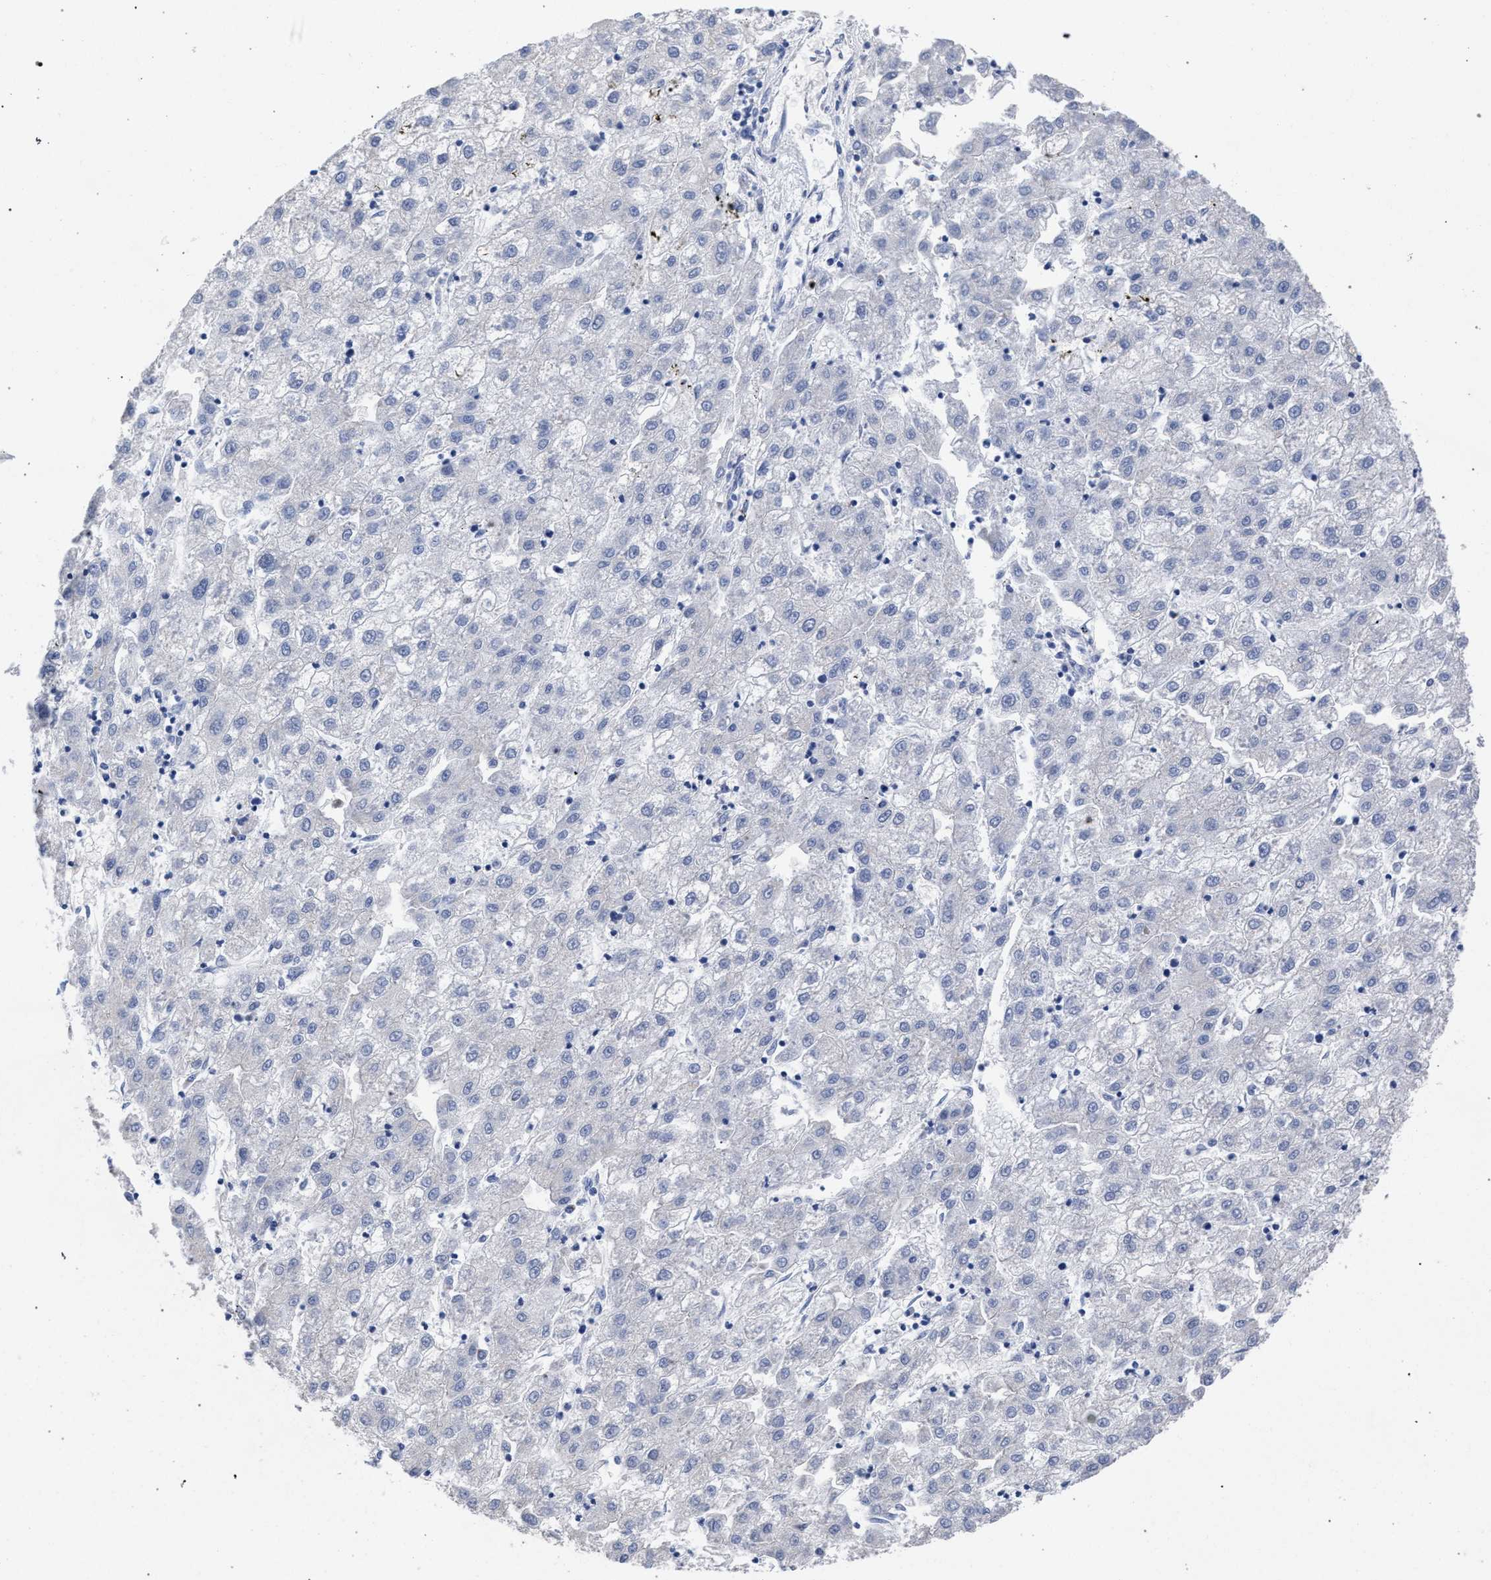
{"staining": {"intensity": "negative", "quantity": "none", "location": "none"}, "tissue": "liver cancer", "cell_type": "Tumor cells", "image_type": "cancer", "snomed": [{"axis": "morphology", "description": "Carcinoma, Hepatocellular, NOS"}, {"axis": "topography", "description": "Liver"}], "caption": "Human liver hepatocellular carcinoma stained for a protein using IHC exhibits no staining in tumor cells.", "gene": "GOLGA2", "patient": {"sex": "male", "age": 72}}